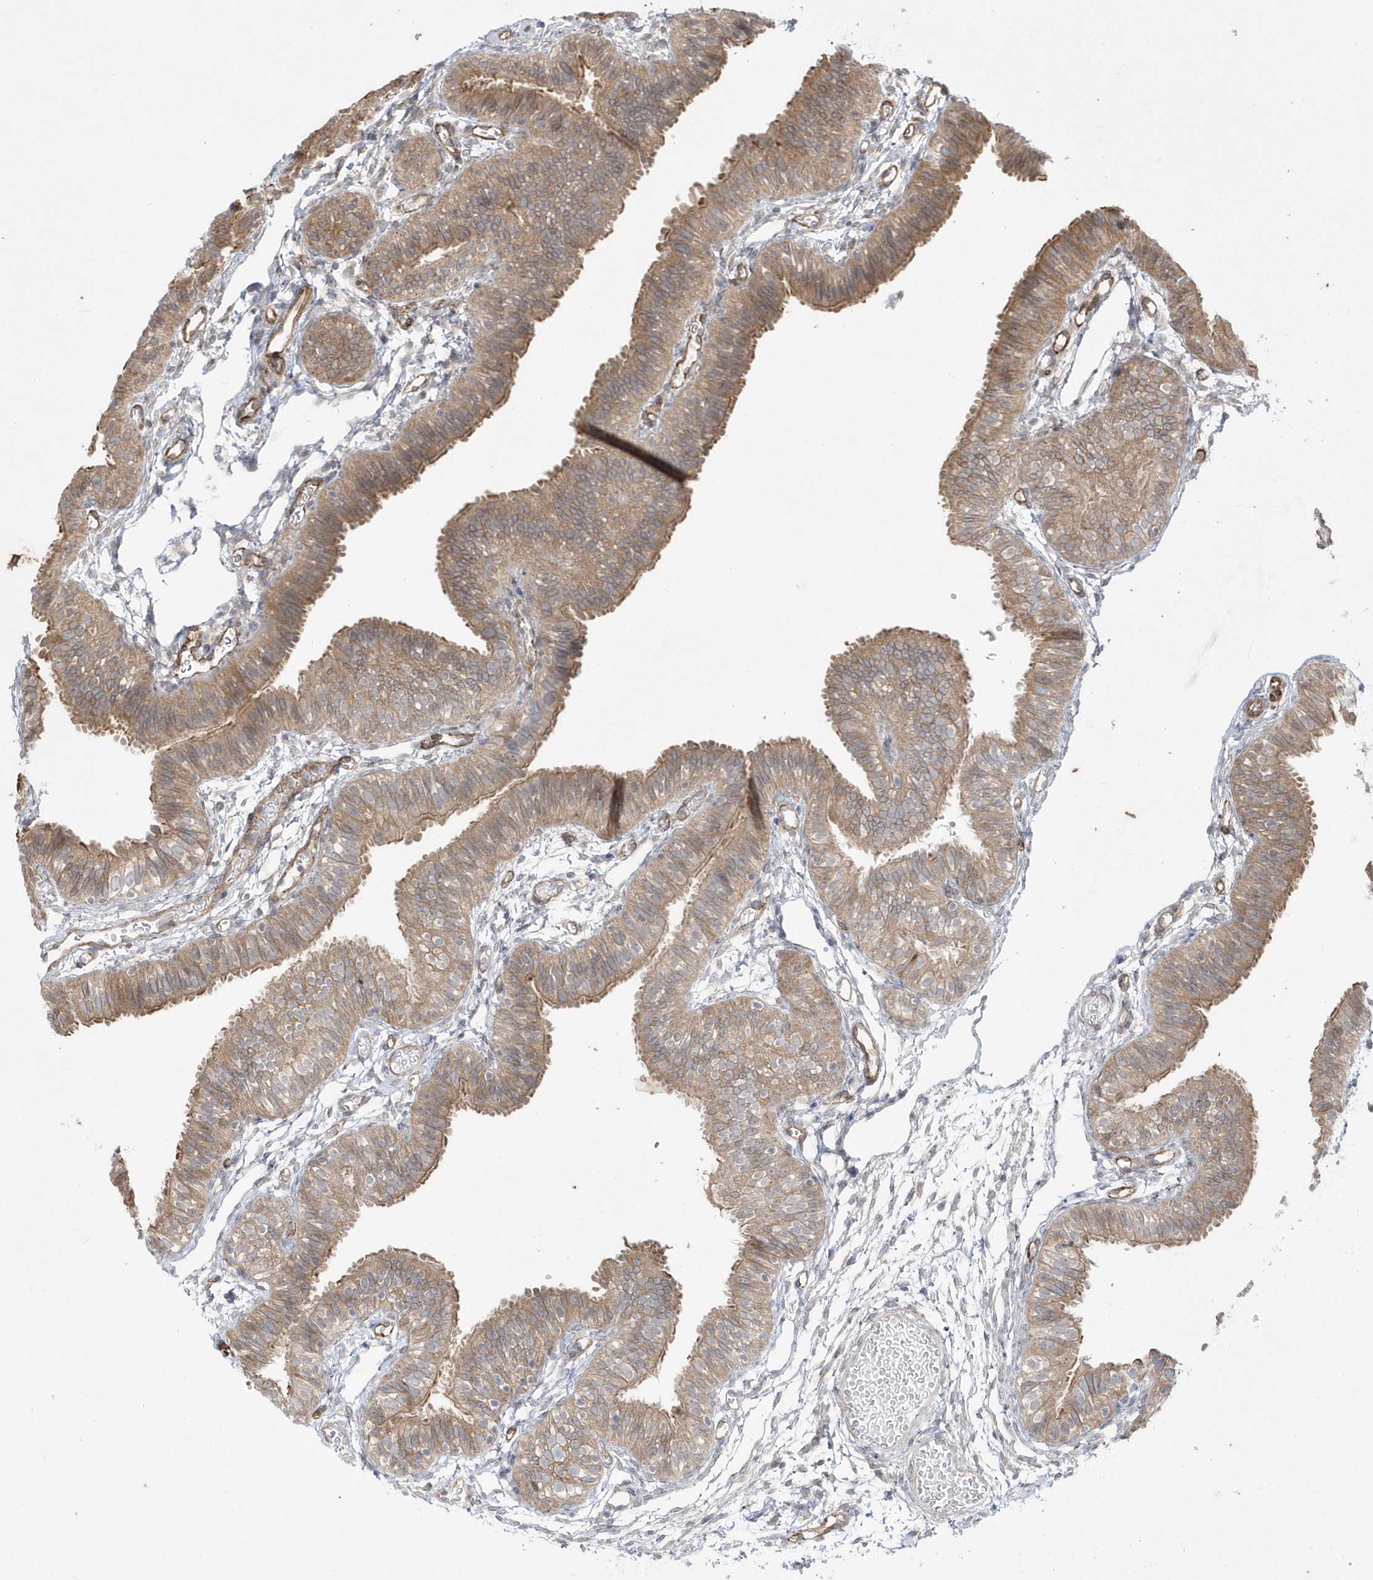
{"staining": {"intensity": "moderate", "quantity": ">75%", "location": "cytoplasmic/membranous"}, "tissue": "fallopian tube", "cell_type": "Glandular cells", "image_type": "normal", "snomed": [{"axis": "morphology", "description": "Normal tissue, NOS"}, {"axis": "topography", "description": "Fallopian tube"}], "caption": "Protein staining shows moderate cytoplasmic/membranous expression in about >75% of glandular cells in normal fallopian tube. The staining was performed using DAB to visualize the protein expression in brown, while the nuclei were stained in blue with hematoxylin (Magnification: 20x).", "gene": "DHX57", "patient": {"sex": "female", "age": 35}}